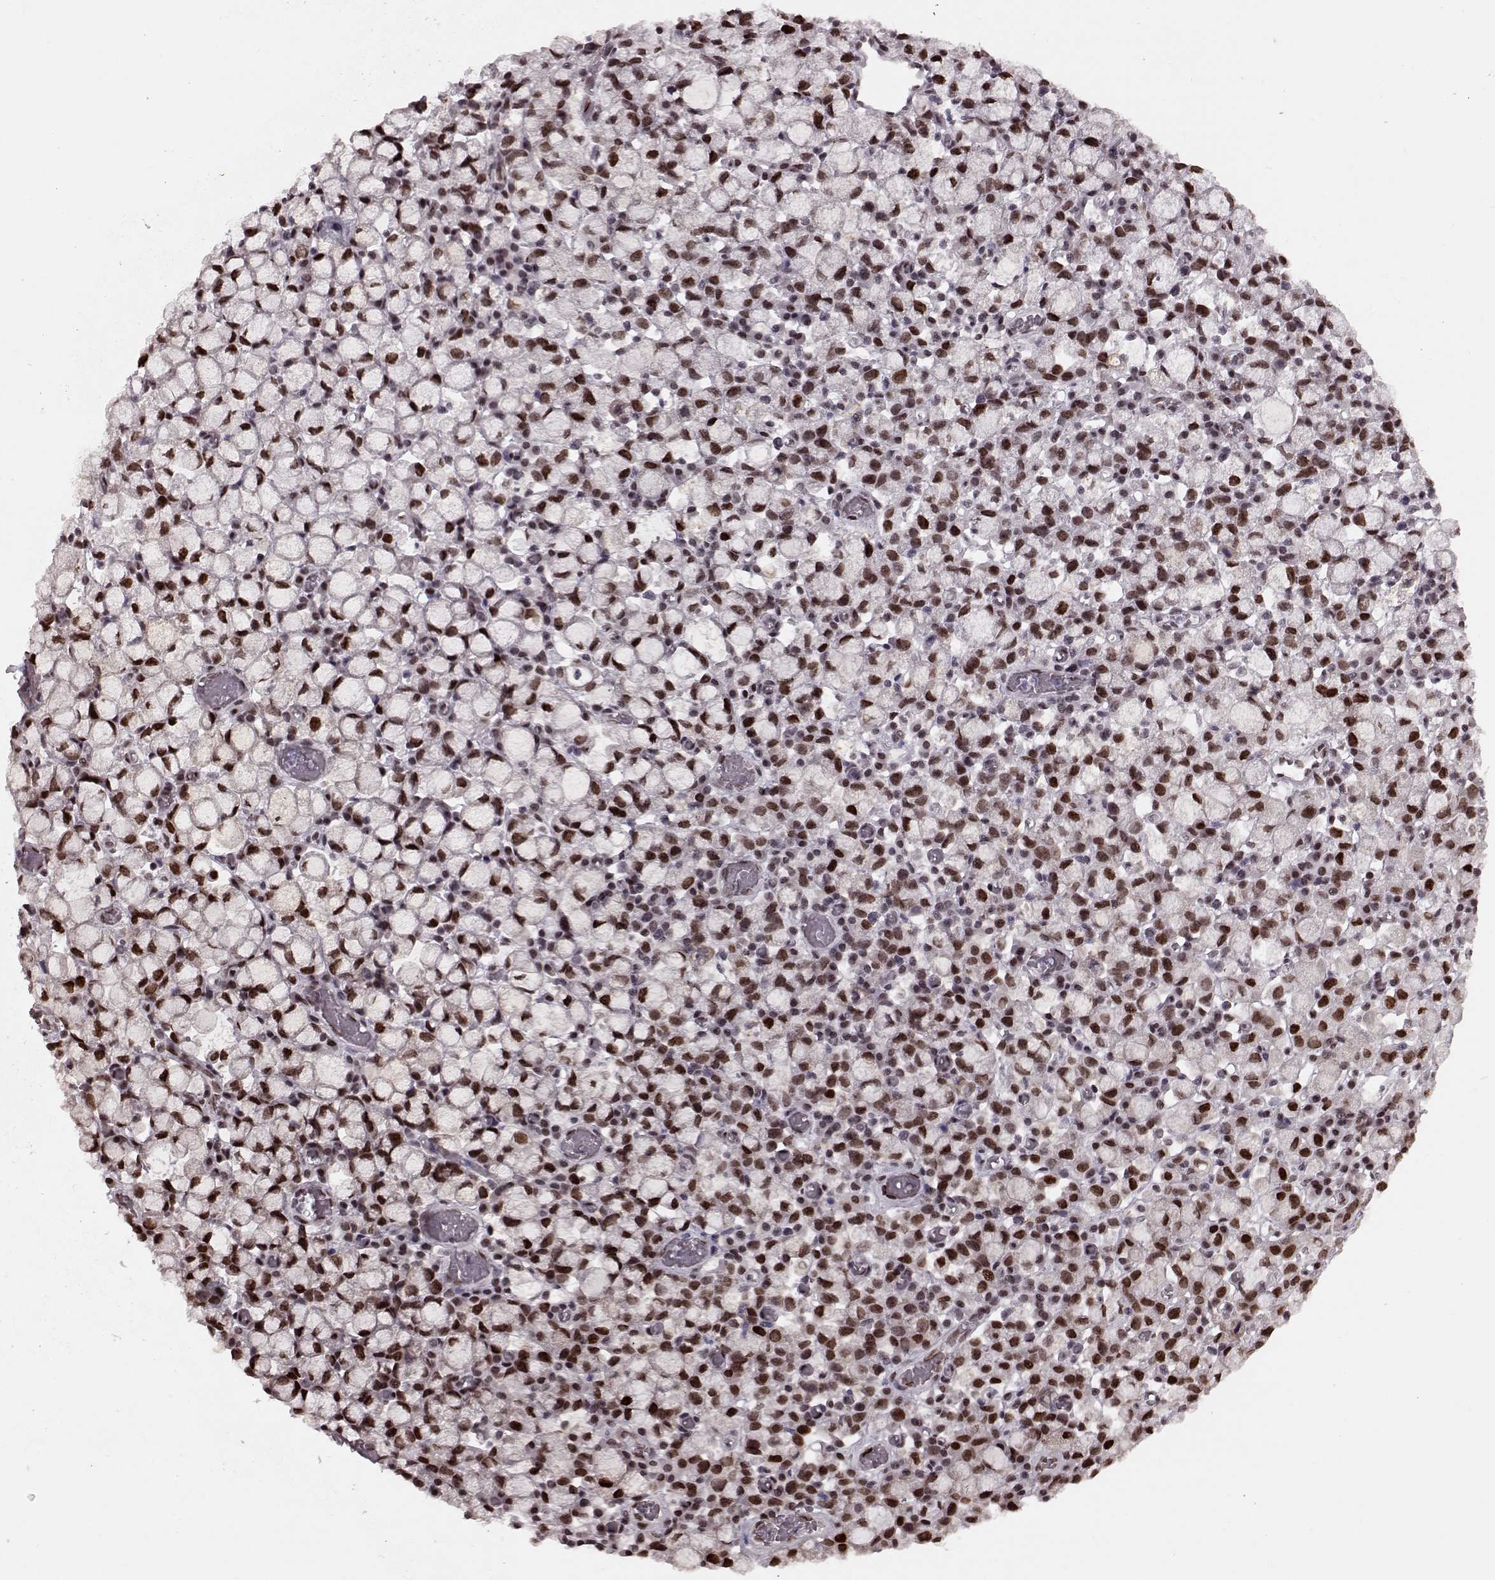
{"staining": {"intensity": "moderate", "quantity": ">75%", "location": "nuclear"}, "tissue": "stomach cancer", "cell_type": "Tumor cells", "image_type": "cancer", "snomed": [{"axis": "morphology", "description": "Adenocarcinoma, NOS"}, {"axis": "topography", "description": "Stomach"}], "caption": "Stomach adenocarcinoma stained with immunohistochemistry (IHC) exhibits moderate nuclear expression in about >75% of tumor cells.", "gene": "NR2C1", "patient": {"sex": "male", "age": 58}}